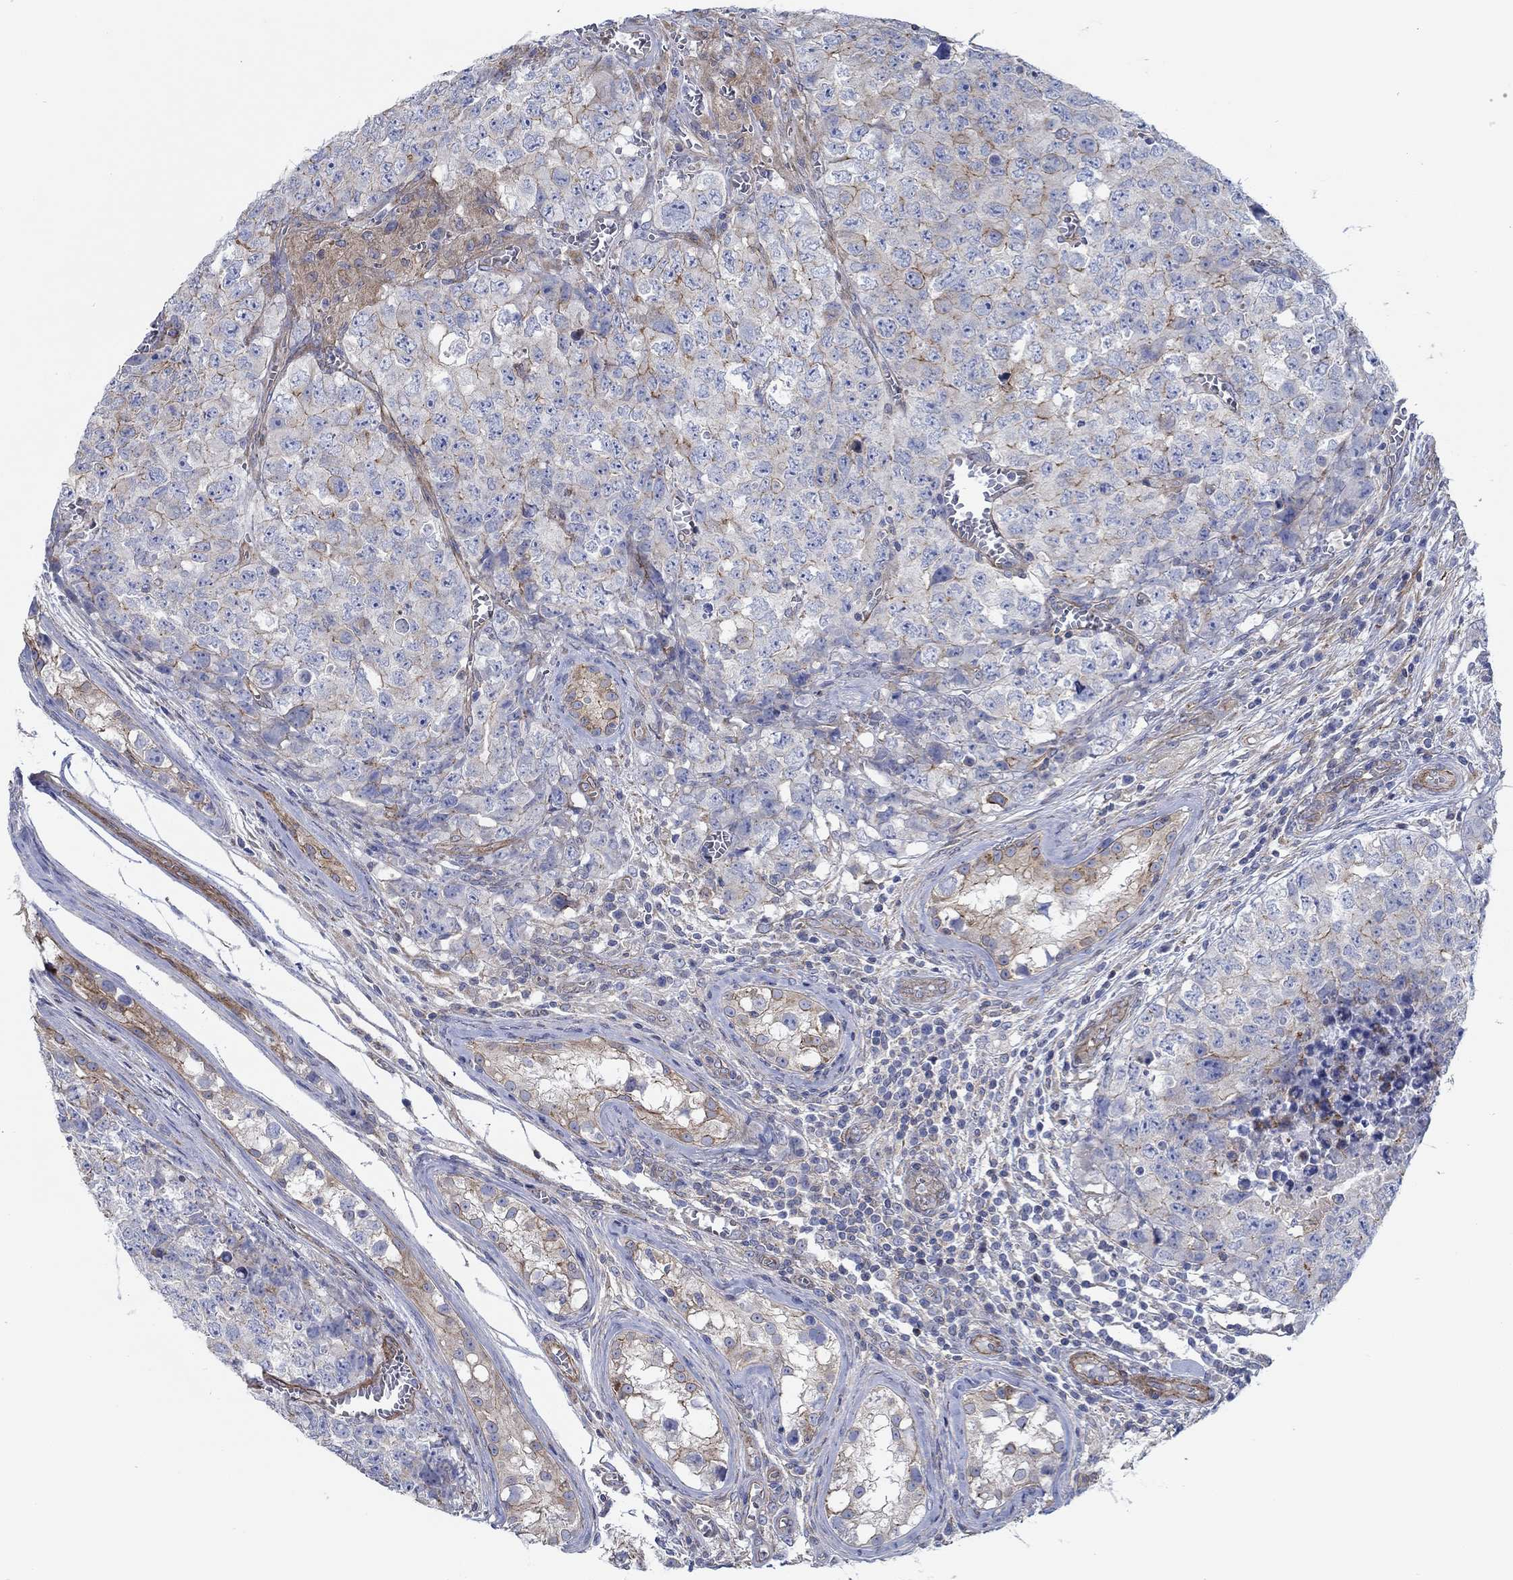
{"staining": {"intensity": "strong", "quantity": "<25%", "location": "cytoplasmic/membranous"}, "tissue": "testis cancer", "cell_type": "Tumor cells", "image_type": "cancer", "snomed": [{"axis": "morphology", "description": "Carcinoma, Embryonal, NOS"}, {"axis": "topography", "description": "Testis"}], "caption": "Brown immunohistochemical staining in human testis cancer reveals strong cytoplasmic/membranous staining in about <25% of tumor cells. The staining was performed using DAB to visualize the protein expression in brown, while the nuclei were stained in blue with hematoxylin (Magnification: 20x).", "gene": "FMN1", "patient": {"sex": "male", "age": 23}}